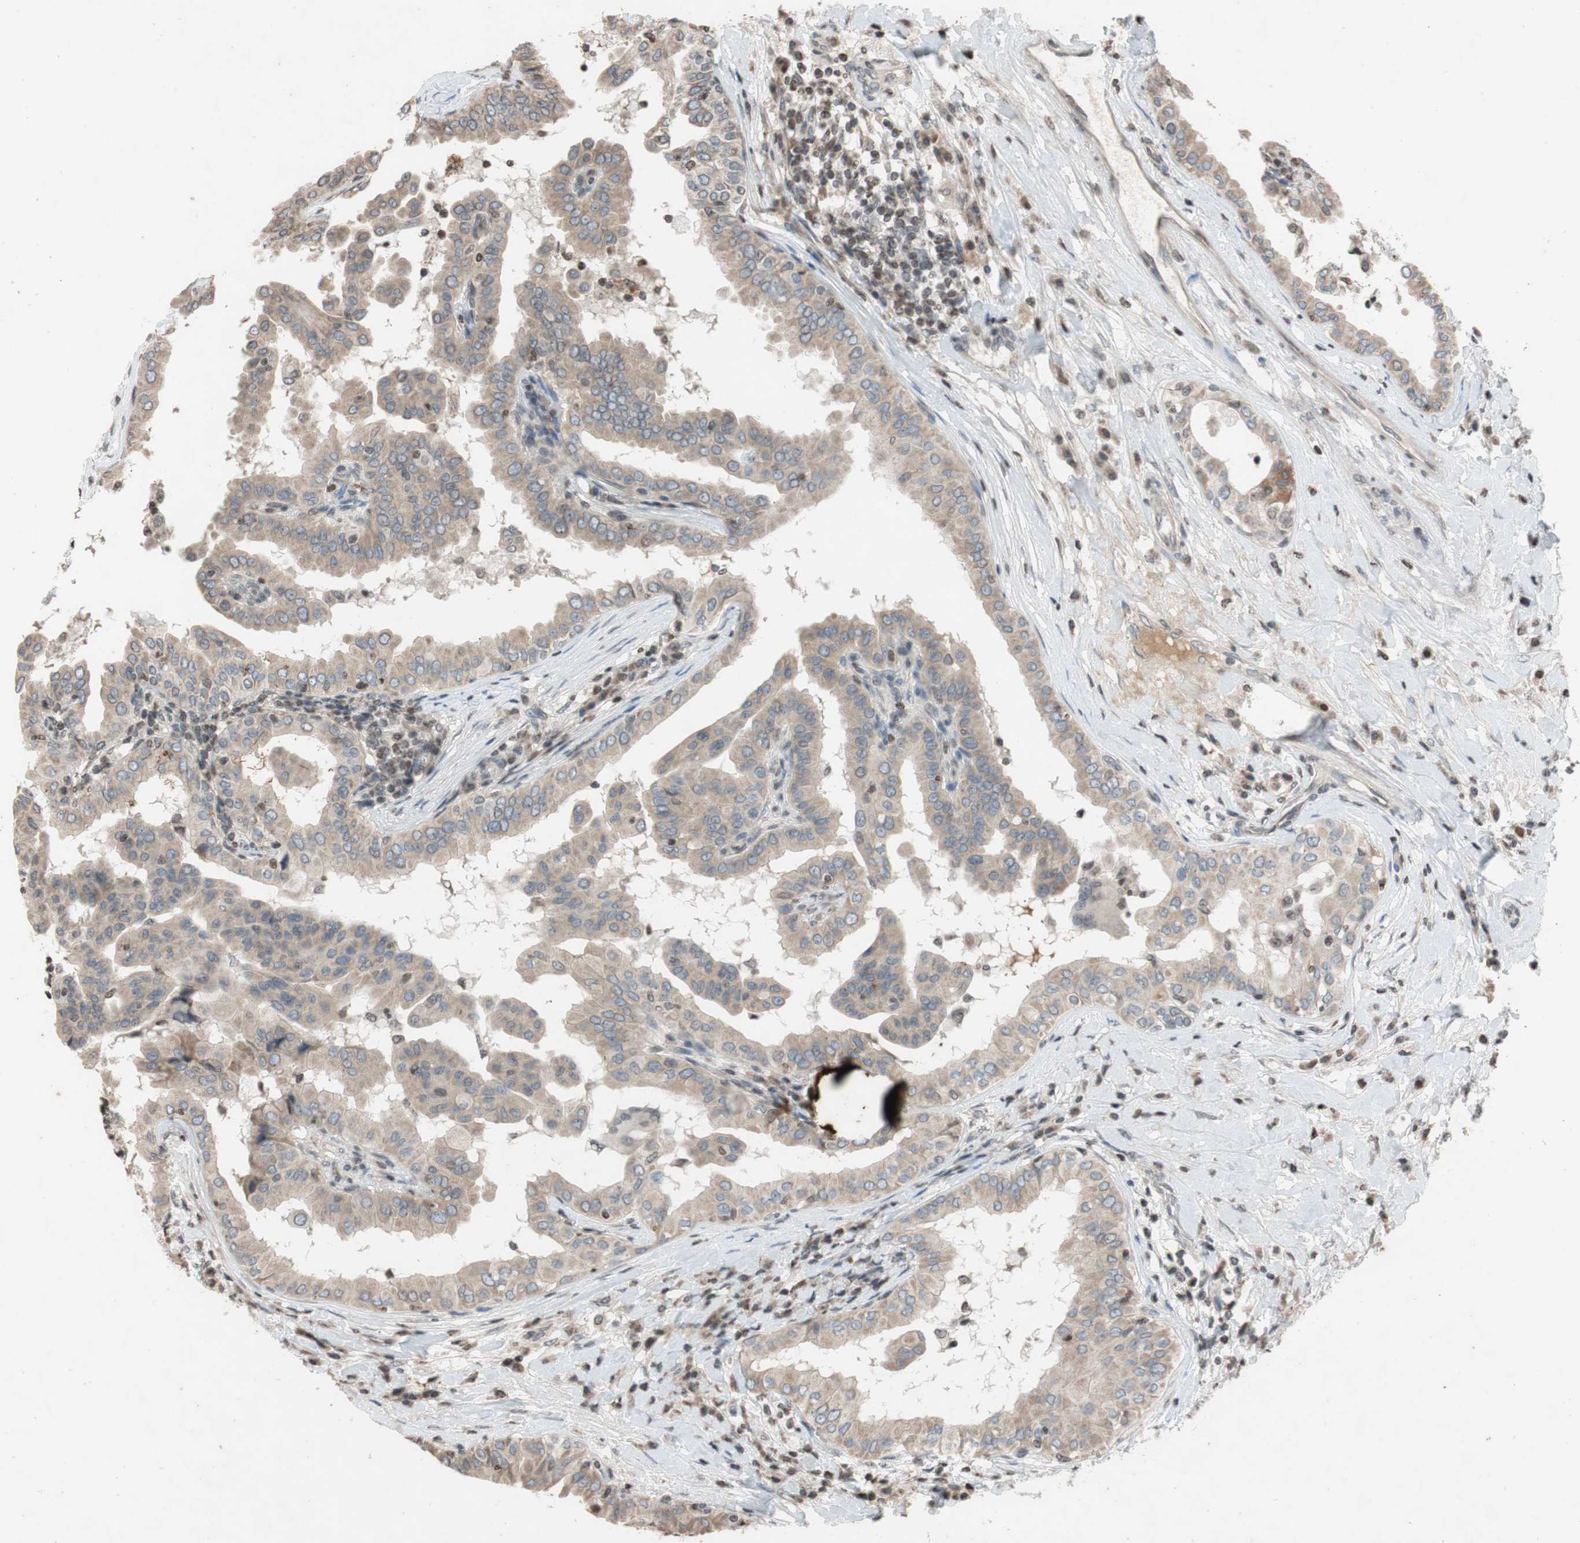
{"staining": {"intensity": "weak", "quantity": "25%-75%", "location": "cytoplasmic/membranous"}, "tissue": "thyroid cancer", "cell_type": "Tumor cells", "image_type": "cancer", "snomed": [{"axis": "morphology", "description": "Papillary adenocarcinoma, NOS"}, {"axis": "topography", "description": "Thyroid gland"}], "caption": "Thyroid cancer tissue reveals weak cytoplasmic/membranous staining in about 25%-75% of tumor cells", "gene": "MCM6", "patient": {"sex": "male", "age": 33}}